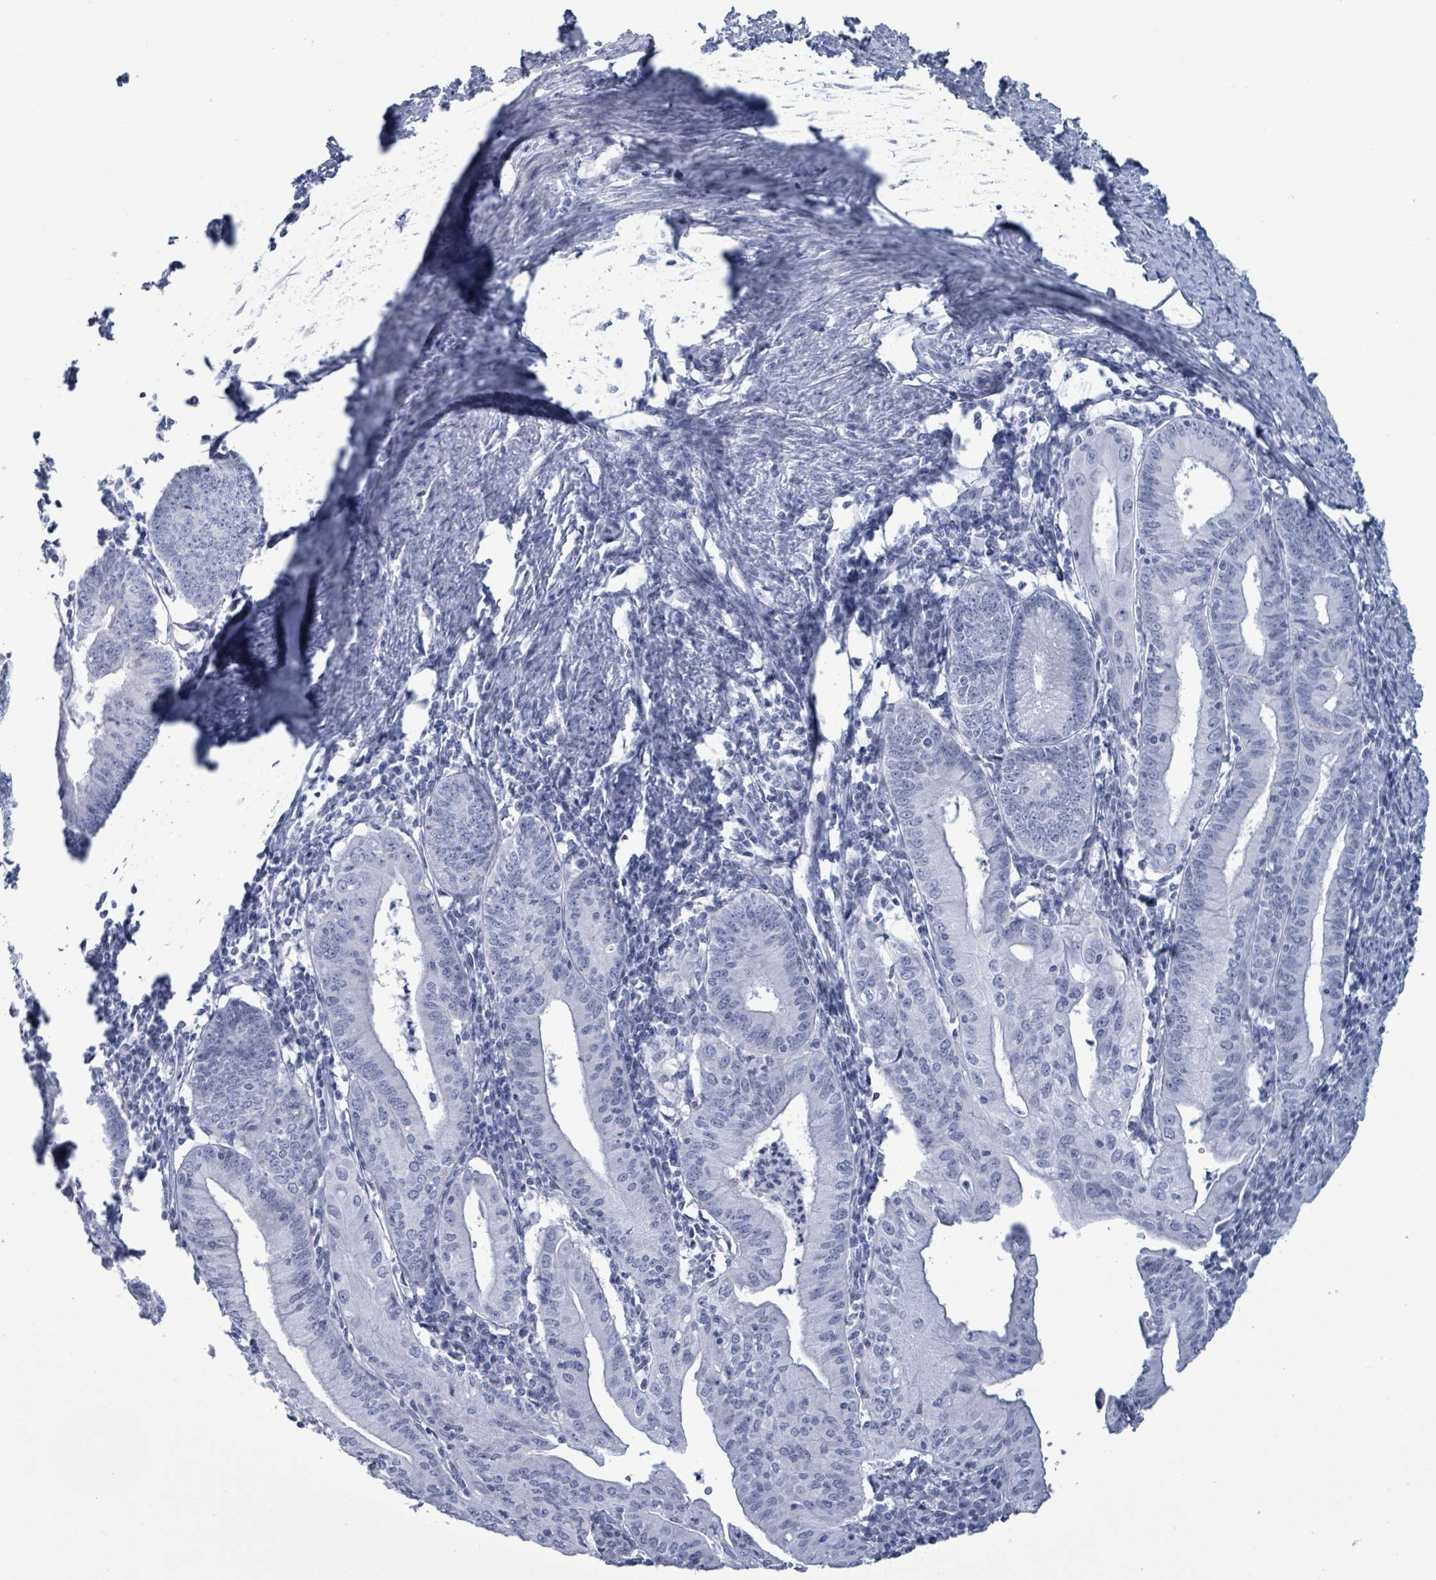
{"staining": {"intensity": "negative", "quantity": "none", "location": "none"}, "tissue": "endometrial cancer", "cell_type": "Tumor cells", "image_type": "cancer", "snomed": [{"axis": "morphology", "description": "Adenocarcinoma, NOS"}, {"axis": "topography", "description": "Endometrium"}], "caption": "High power microscopy histopathology image of an IHC photomicrograph of adenocarcinoma (endometrial), revealing no significant positivity in tumor cells.", "gene": "ZNF771", "patient": {"sex": "female", "age": 60}}